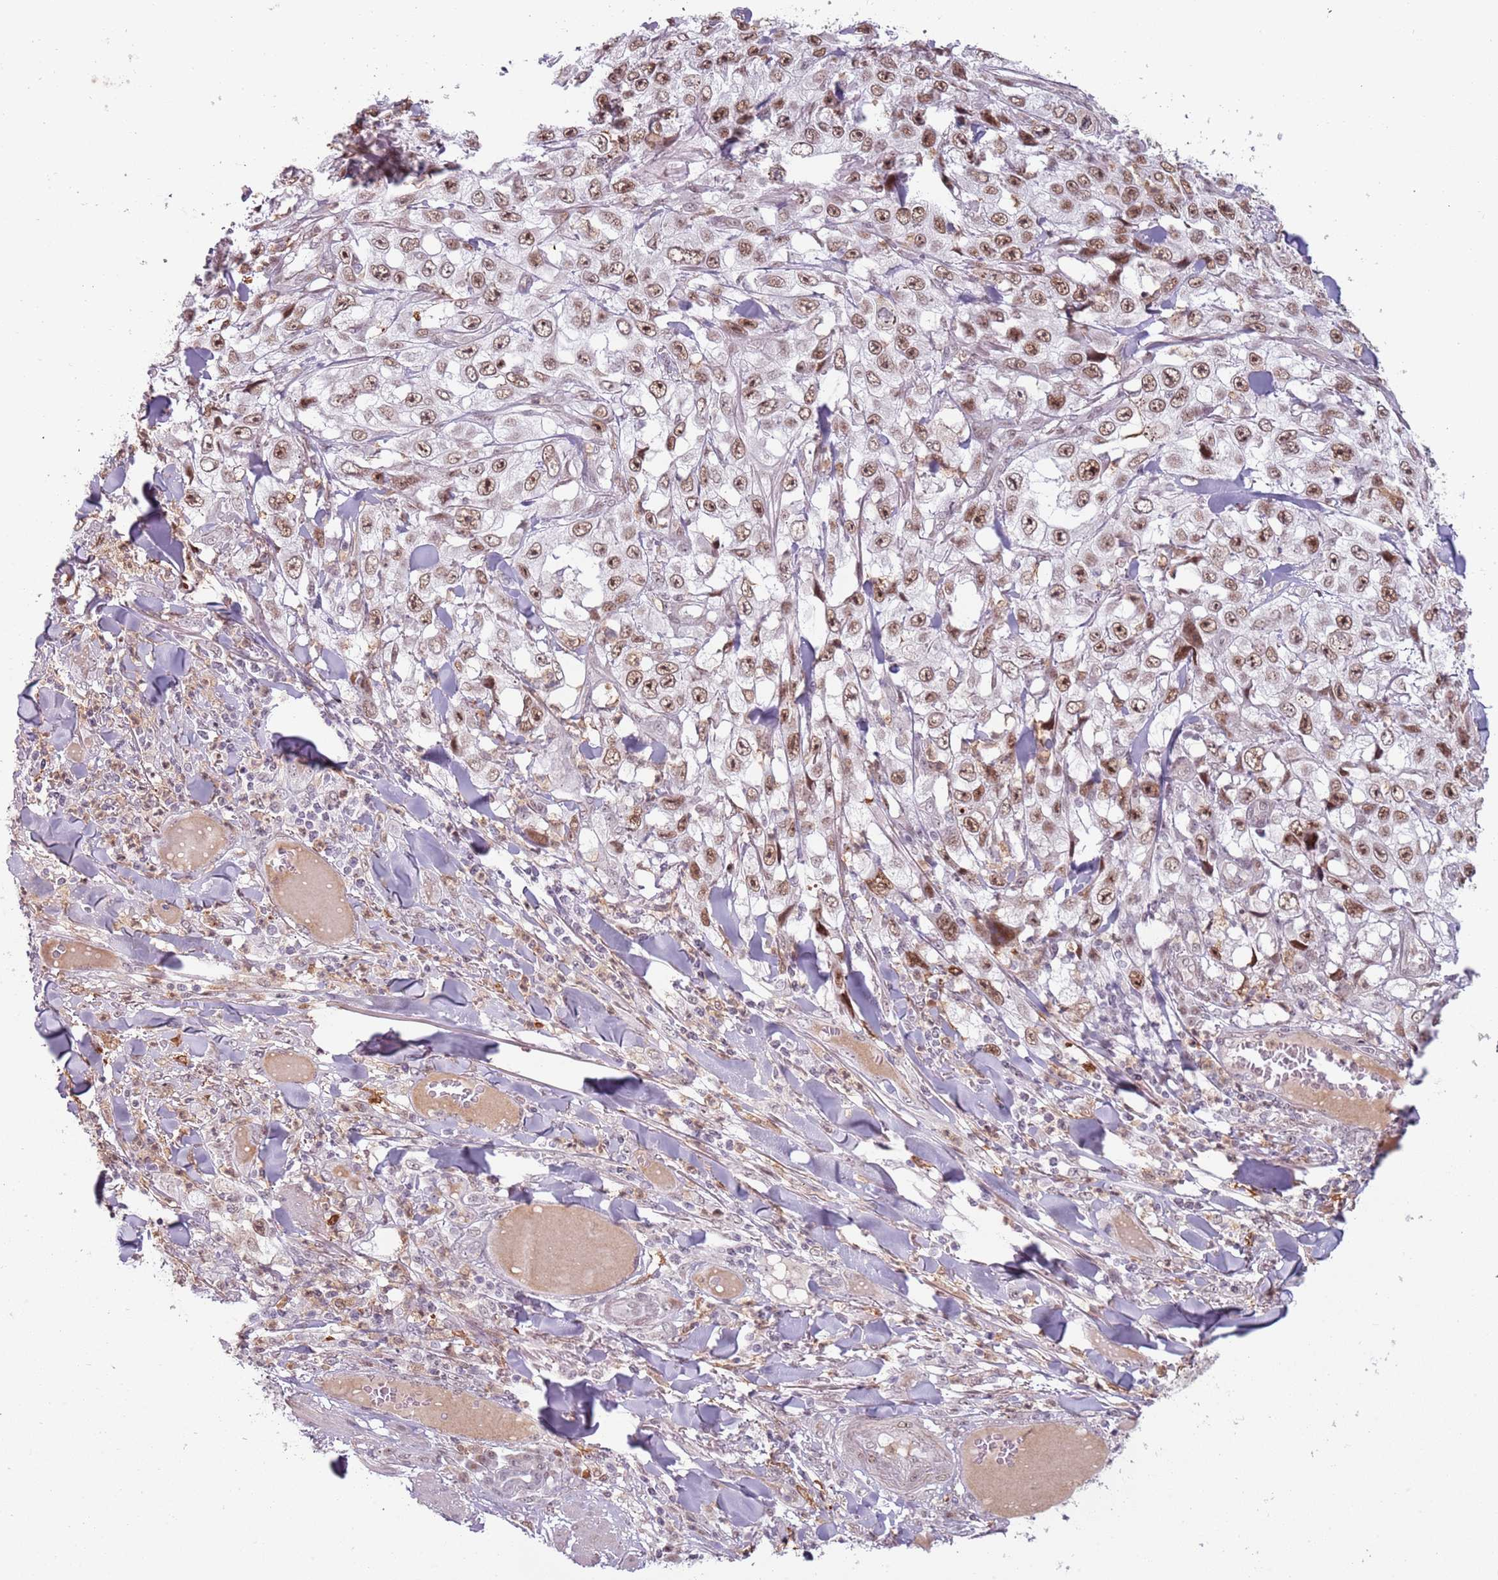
{"staining": {"intensity": "moderate", "quantity": ">75%", "location": "nuclear"}, "tissue": "skin cancer", "cell_type": "Tumor cells", "image_type": "cancer", "snomed": [{"axis": "morphology", "description": "Squamous cell carcinoma, NOS"}, {"axis": "topography", "description": "Skin"}], "caption": "Approximately >75% of tumor cells in squamous cell carcinoma (skin) exhibit moderate nuclear protein expression as visualized by brown immunohistochemical staining.", "gene": "REXO4", "patient": {"sex": "male", "age": 82}}